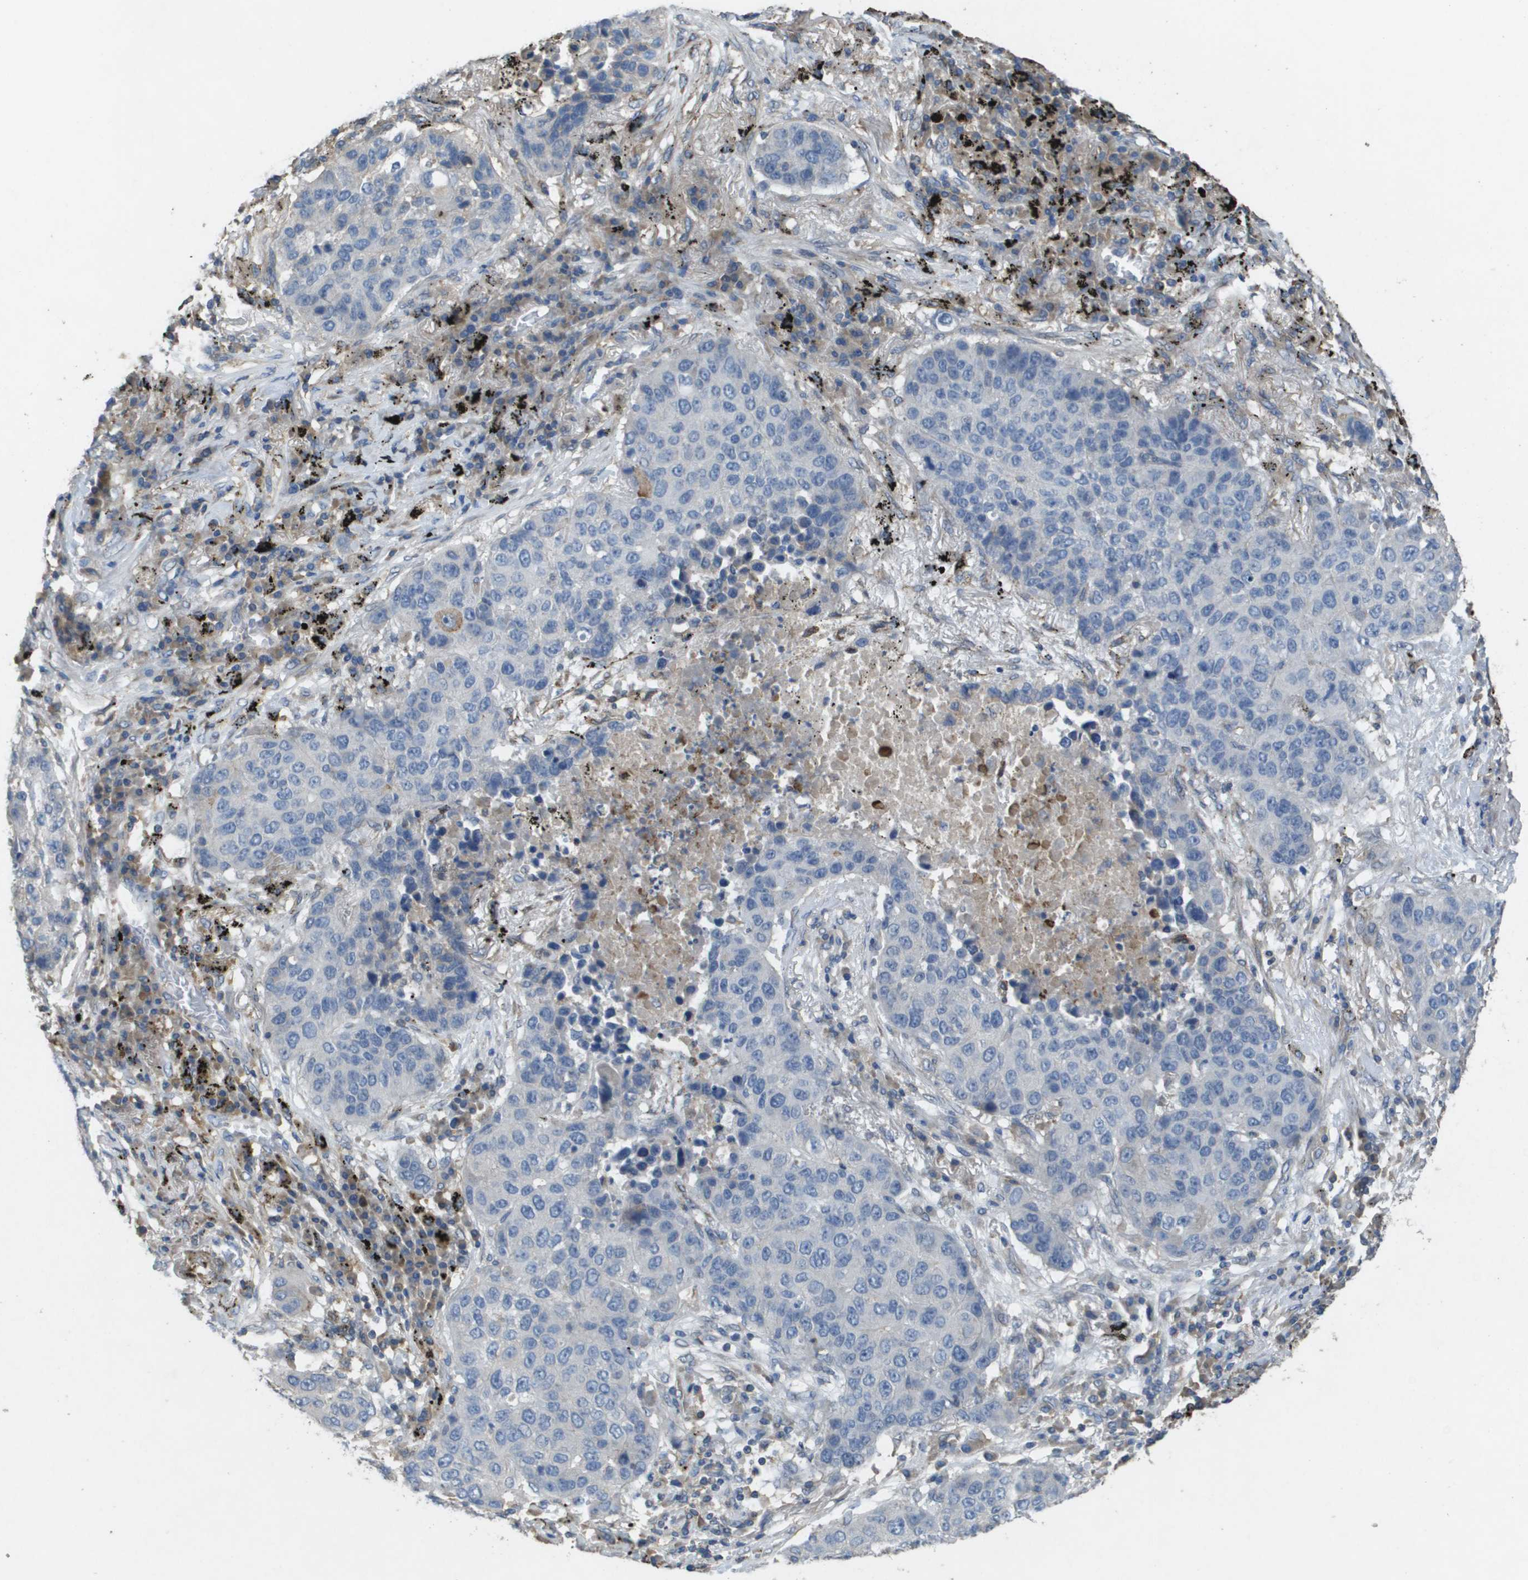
{"staining": {"intensity": "negative", "quantity": "none", "location": "none"}, "tissue": "lung cancer", "cell_type": "Tumor cells", "image_type": "cancer", "snomed": [{"axis": "morphology", "description": "Squamous cell carcinoma, NOS"}, {"axis": "topography", "description": "Lung"}], "caption": "The IHC photomicrograph has no significant positivity in tumor cells of lung cancer (squamous cell carcinoma) tissue.", "gene": "CLCA4", "patient": {"sex": "male", "age": 57}}